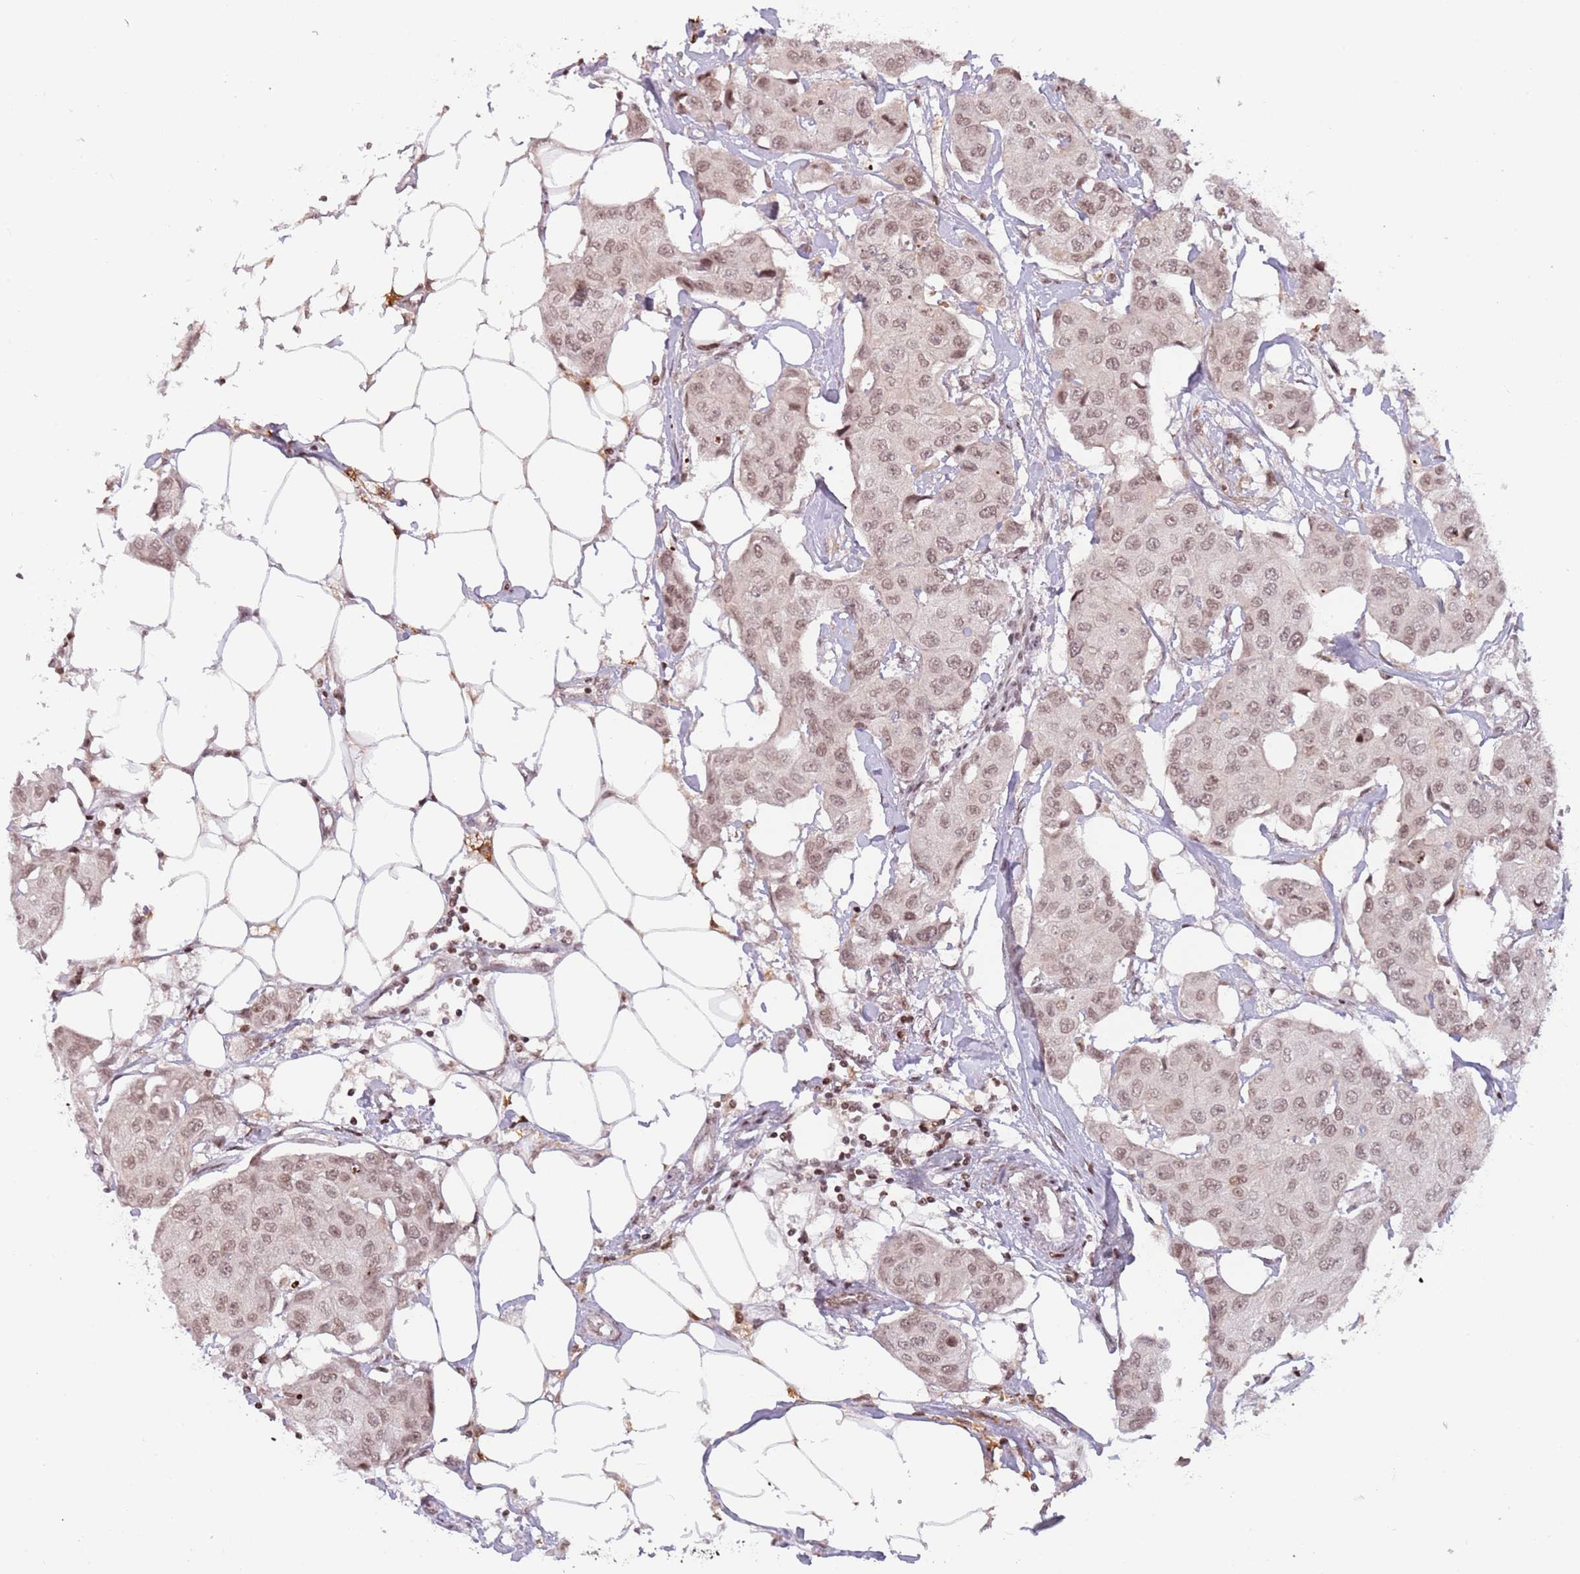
{"staining": {"intensity": "moderate", "quantity": ">75%", "location": "nuclear"}, "tissue": "breast cancer", "cell_type": "Tumor cells", "image_type": "cancer", "snomed": [{"axis": "morphology", "description": "Duct carcinoma"}, {"axis": "topography", "description": "Breast"}, {"axis": "topography", "description": "Lymph node"}], "caption": "Immunohistochemistry (DAB) staining of human invasive ductal carcinoma (breast) displays moderate nuclear protein staining in about >75% of tumor cells.", "gene": "SH3RF3", "patient": {"sex": "female", "age": 80}}